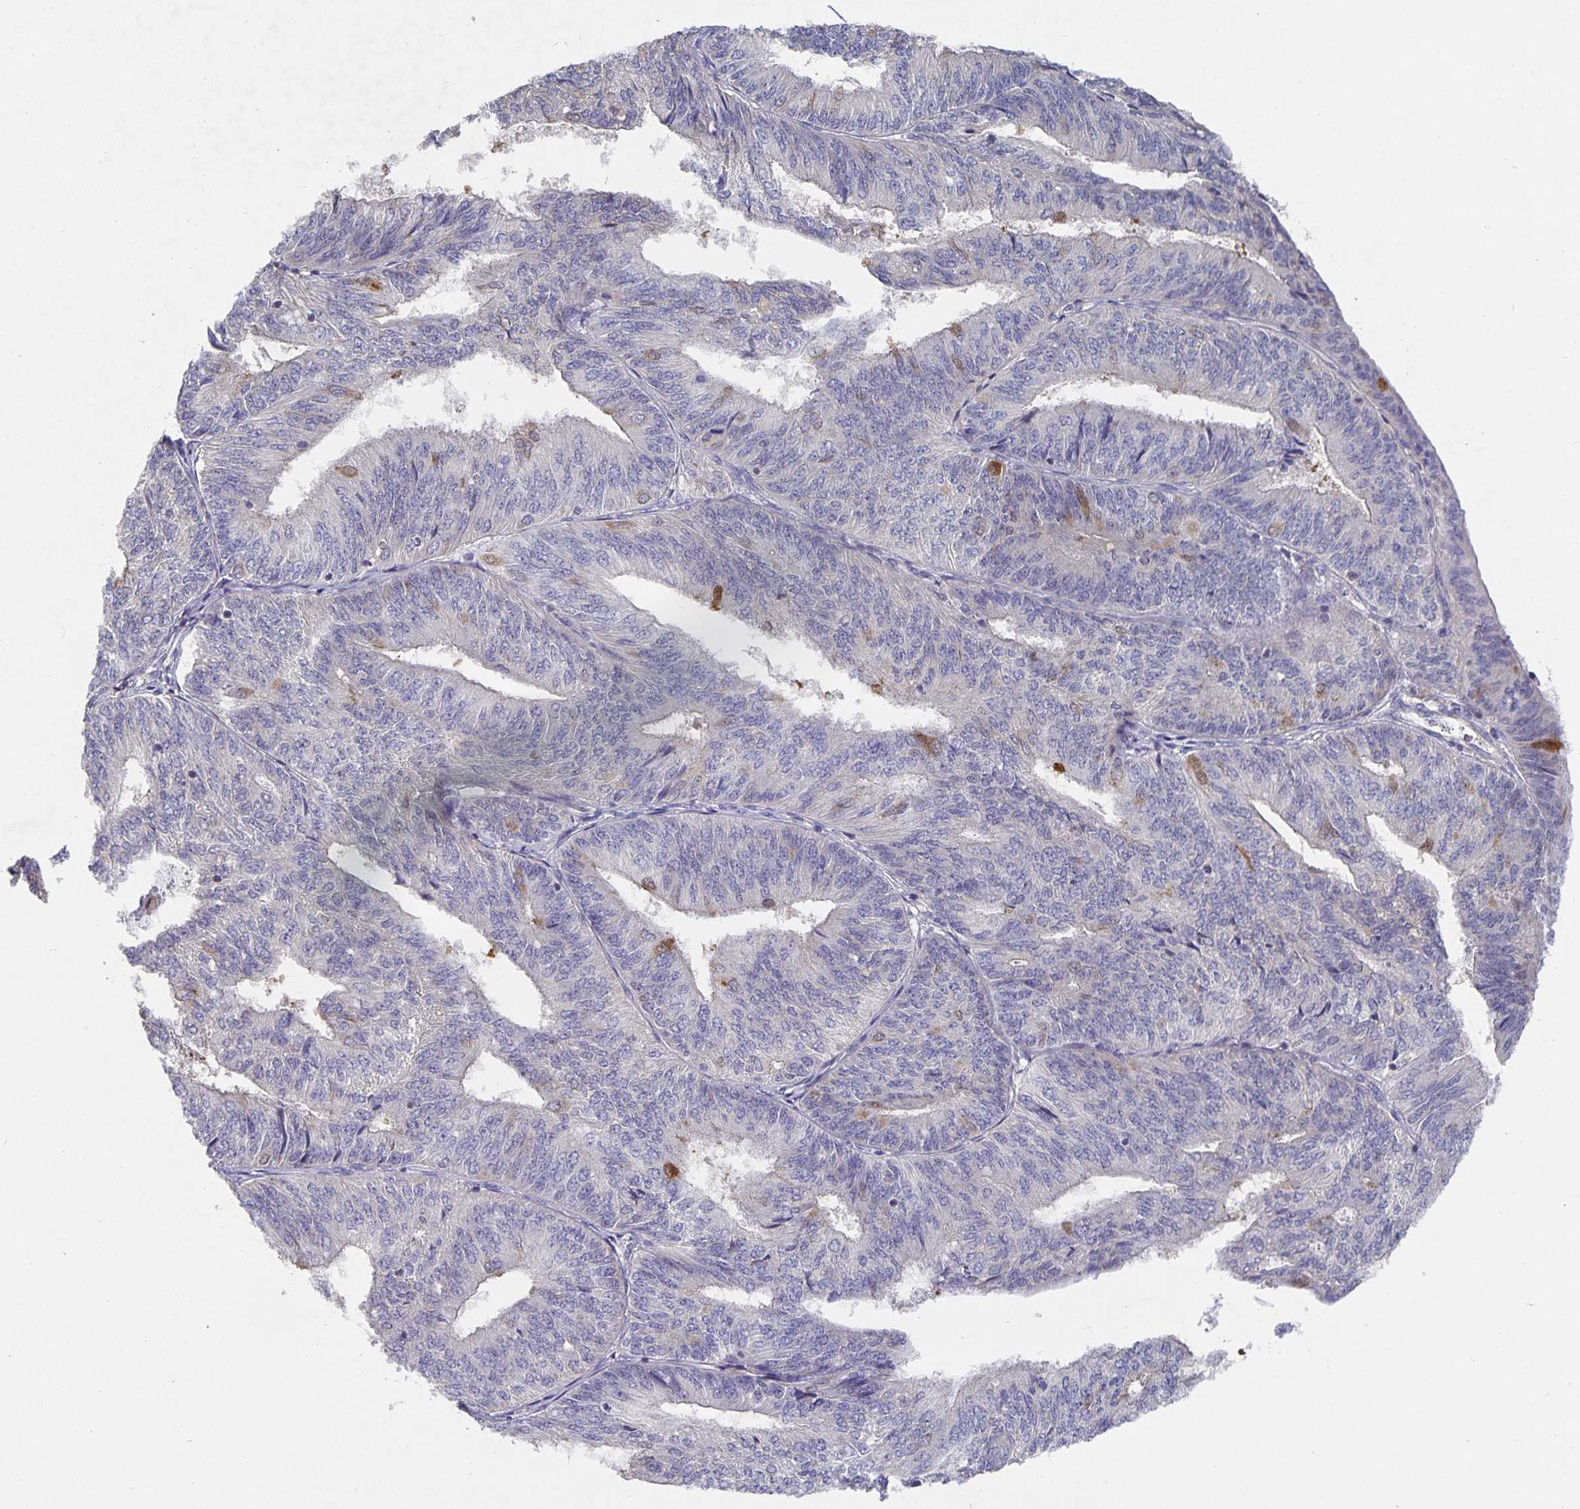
{"staining": {"intensity": "negative", "quantity": "none", "location": "none"}, "tissue": "endometrial cancer", "cell_type": "Tumor cells", "image_type": "cancer", "snomed": [{"axis": "morphology", "description": "Adenocarcinoma, NOS"}, {"axis": "topography", "description": "Endometrium"}], "caption": "IHC image of neoplastic tissue: endometrial cancer stained with DAB shows no significant protein staining in tumor cells.", "gene": "HEPN1", "patient": {"sex": "female", "age": 58}}